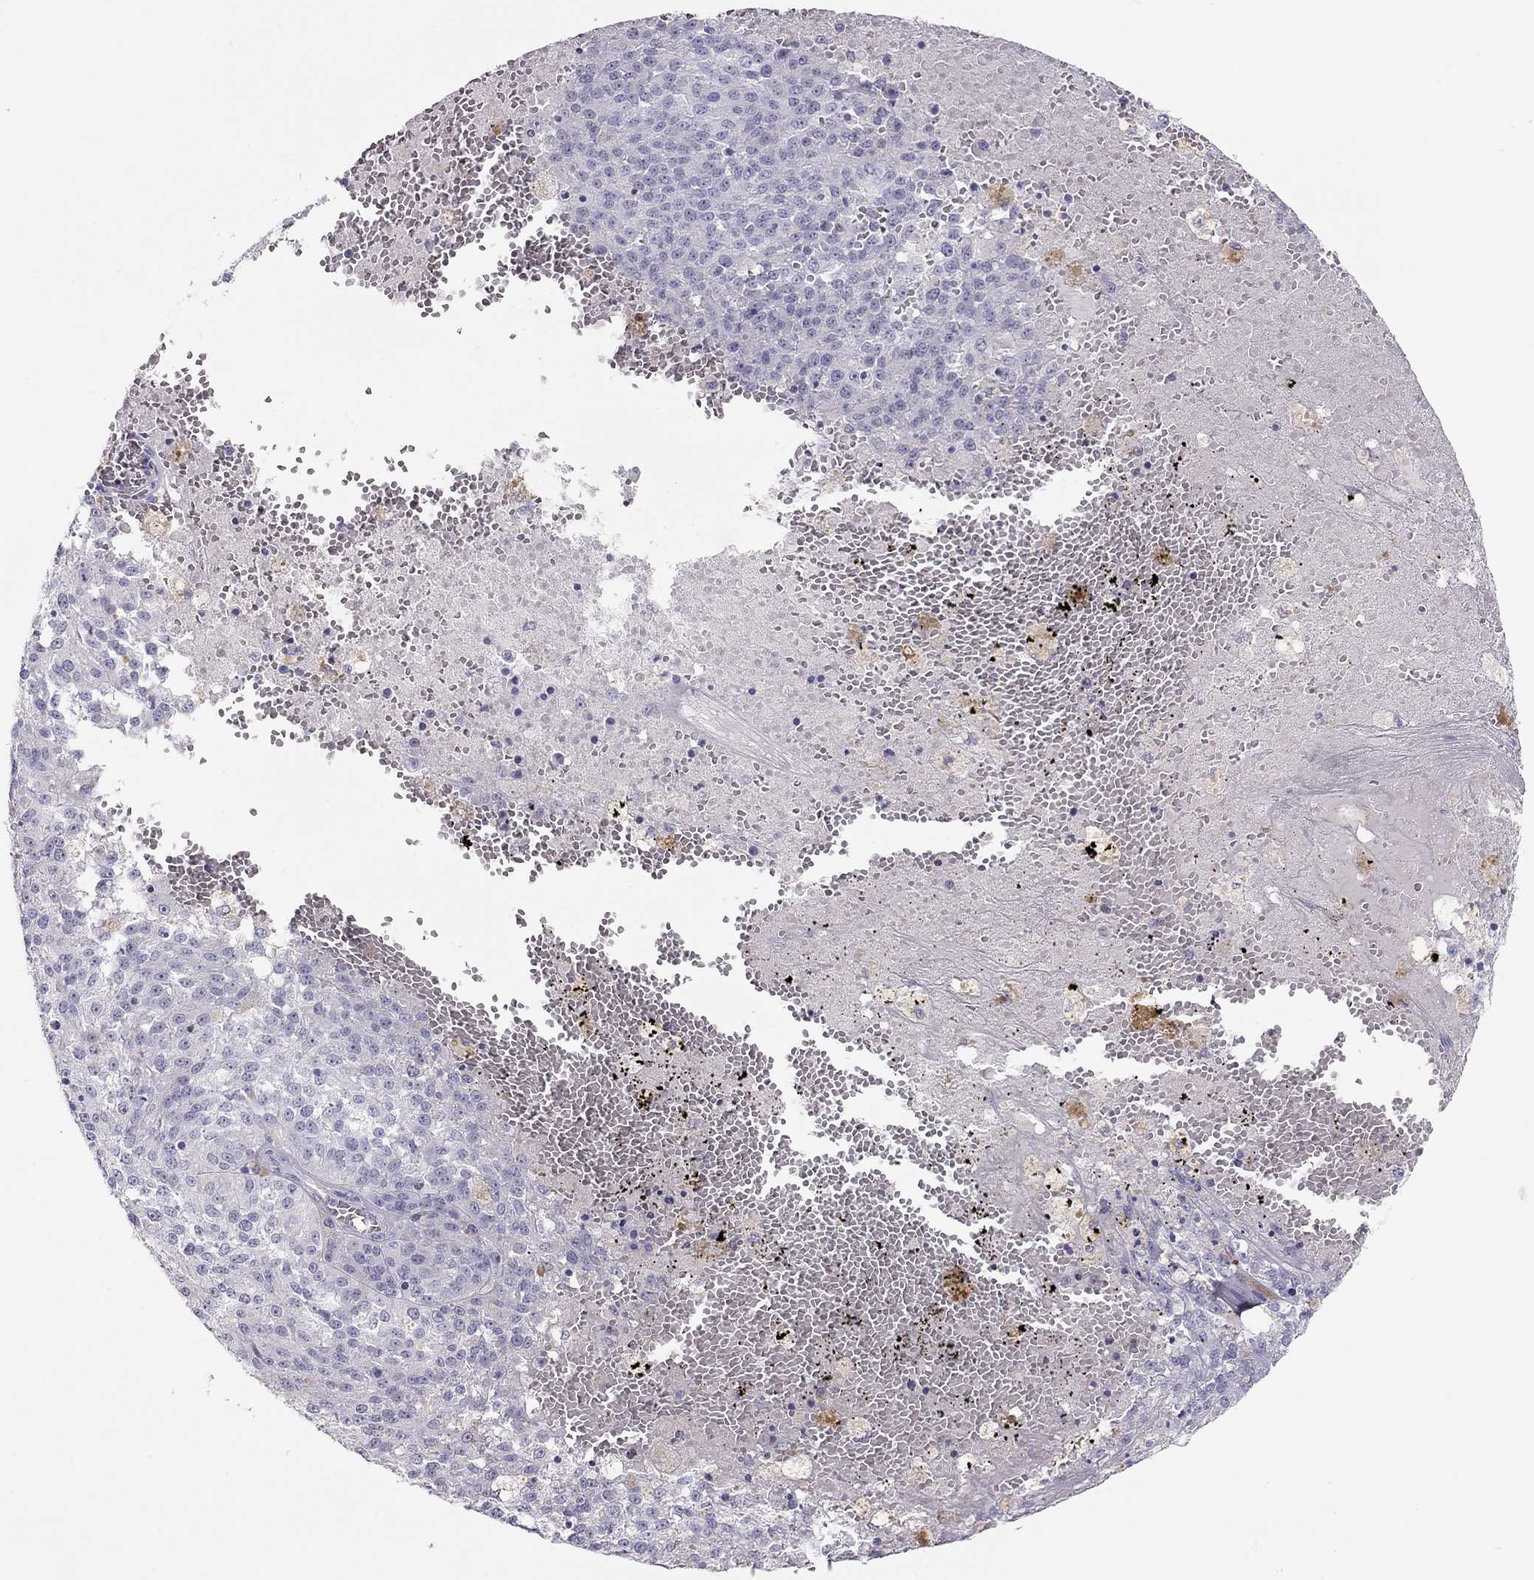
{"staining": {"intensity": "negative", "quantity": "none", "location": "none"}, "tissue": "melanoma", "cell_type": "Tumor cells", "image_type": "cancer", "snomed": [{"axis": "morphology", "description": "Malignant melanoma, Metastatic site"}, {"axis": "topography", "description": "Lymph node"}], "caption": "Malignant melanoma (metastatic site) was stained to show a protein in brown. There is no significant expression in tumor cells.", "gene": "KCNV2", "patient": {"sex": "female", "age": 64}}